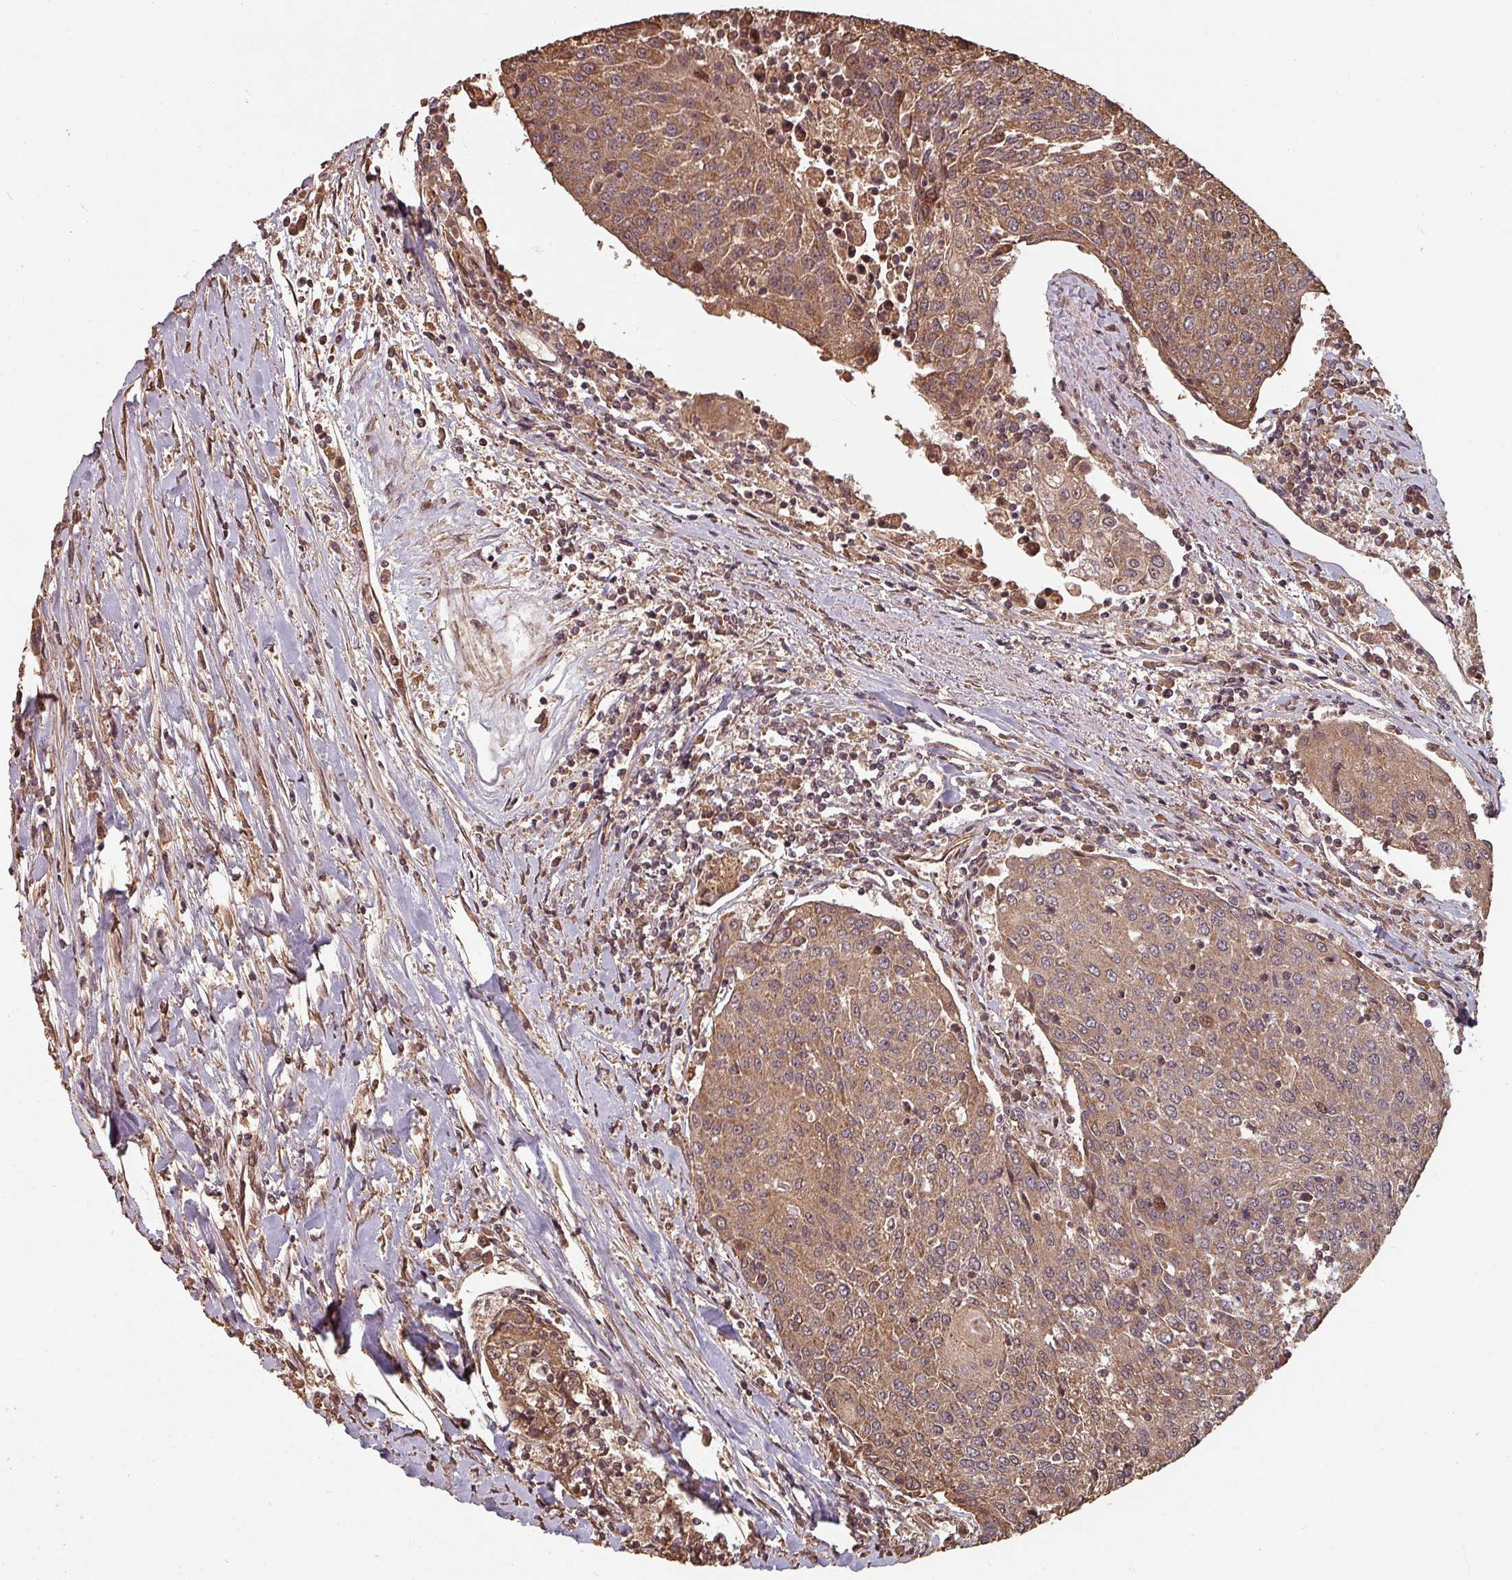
{"staining": {"intensity": "moderate", "quantity": ">75%", "location": "cytoplasmic/membranous,nuclear"}, "tissue": "urothelial cancer", "cell_type": "Tumor cells", "image_type": "cancer", "snomed": [{"axis": "morphology", "description": "Urothelial carcinoma, High grade"}, {"axis": "topography", "description": "Urinary bladder"}], "caption": "Urothelial cancer stained with a brown dye exhibits moderate cytoplasmic/membranous and nuclear positive staining in about >75% of tumor cells.", "gene": "EID1", "patient": {"sex": "female", "age": 85}}